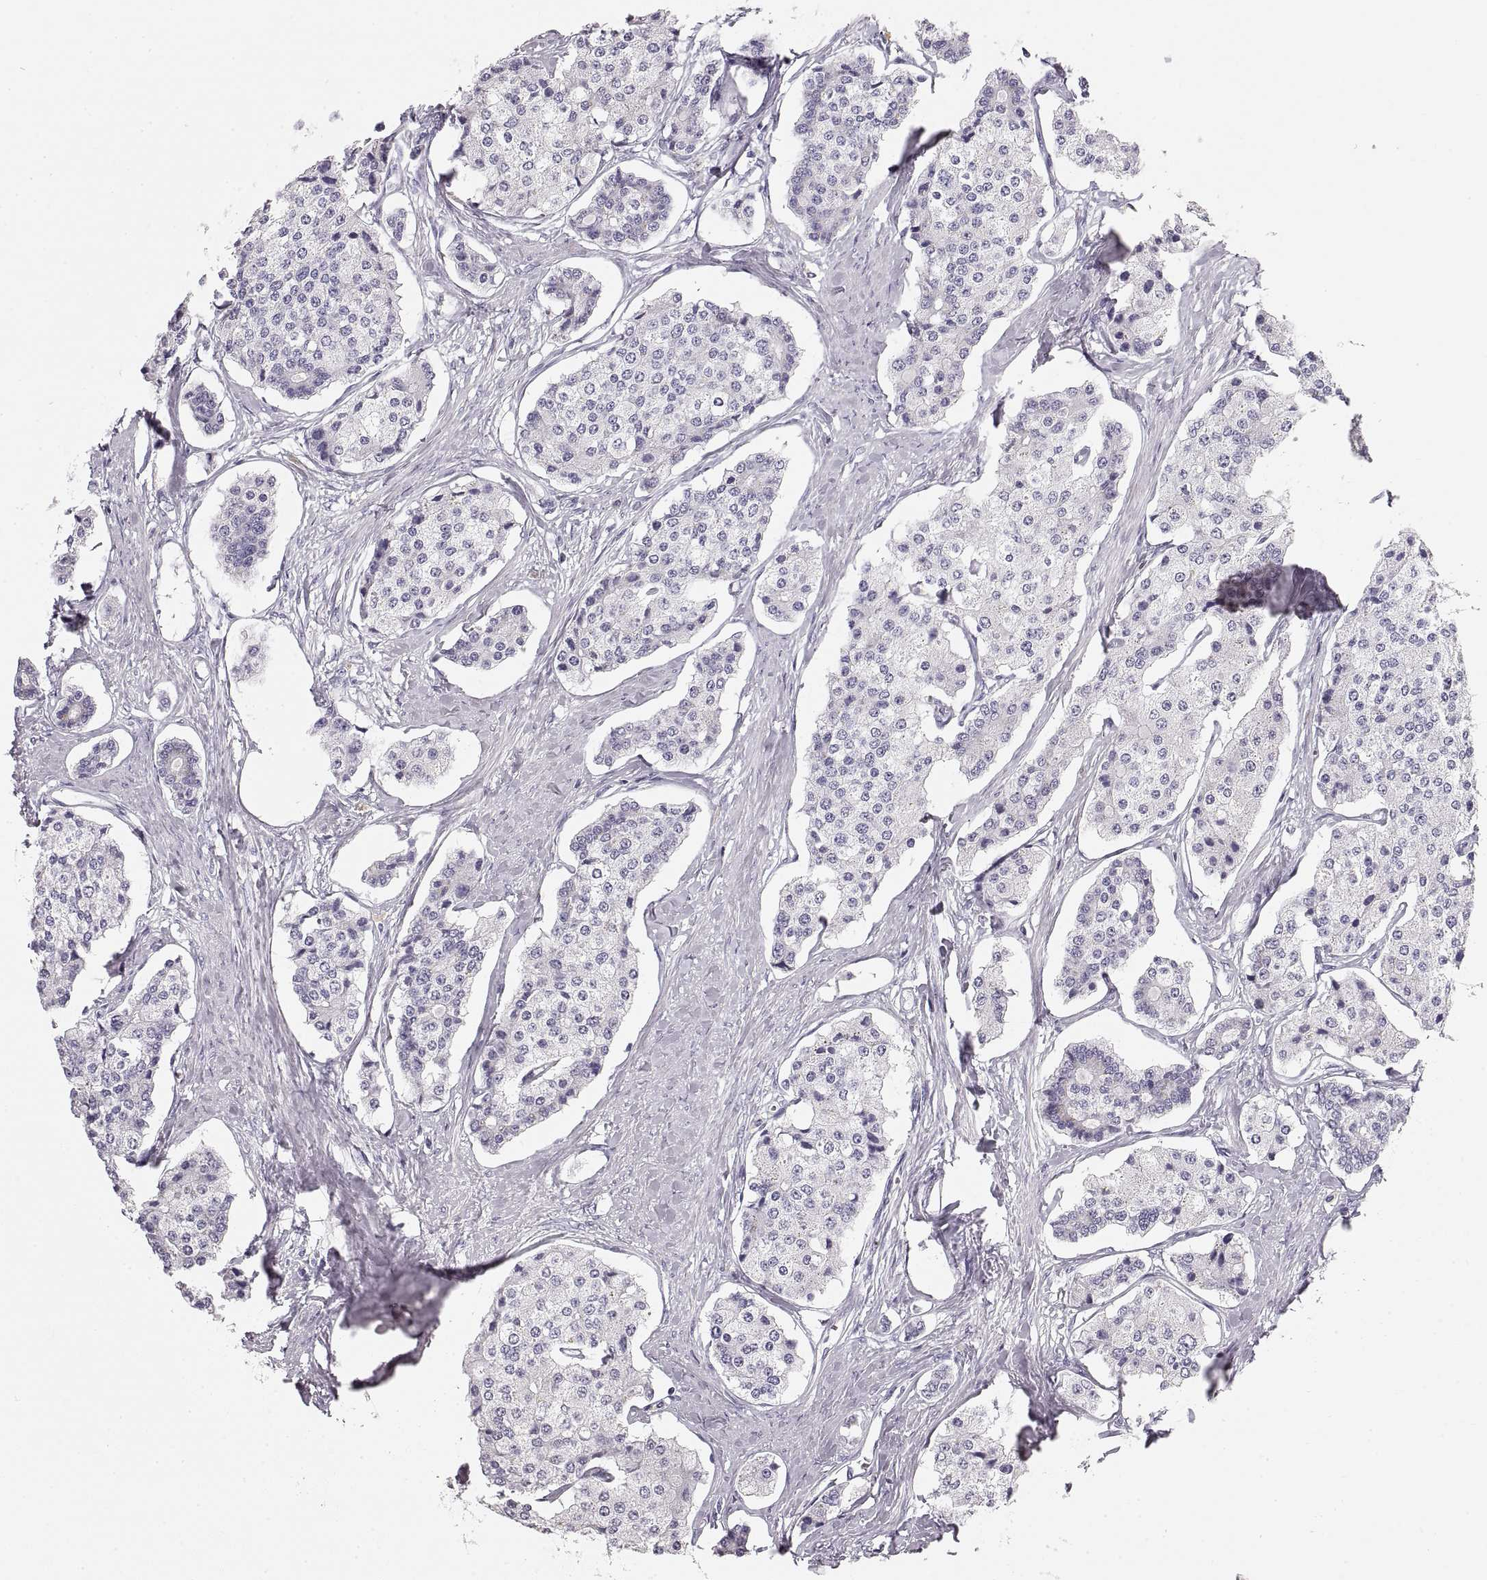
{"staining": {"intensity": "negative", "quantity": "none", "location": "none"}, "tissue": "carcinoid", "cell_type": "Tumor cells", "image_type": "cancer", "snomed": [{"axis": "morphology", "description": "Carcinoid, malignant, NOS"}, {"axis": "topography", "description": "Small intestine"}], "caption": "Carcinoid was stained to show a protein in brown. There is no significant positivity in tumor cells.", "gene": "CRYAA", "patient": {"sex": "female", "age": 65}}